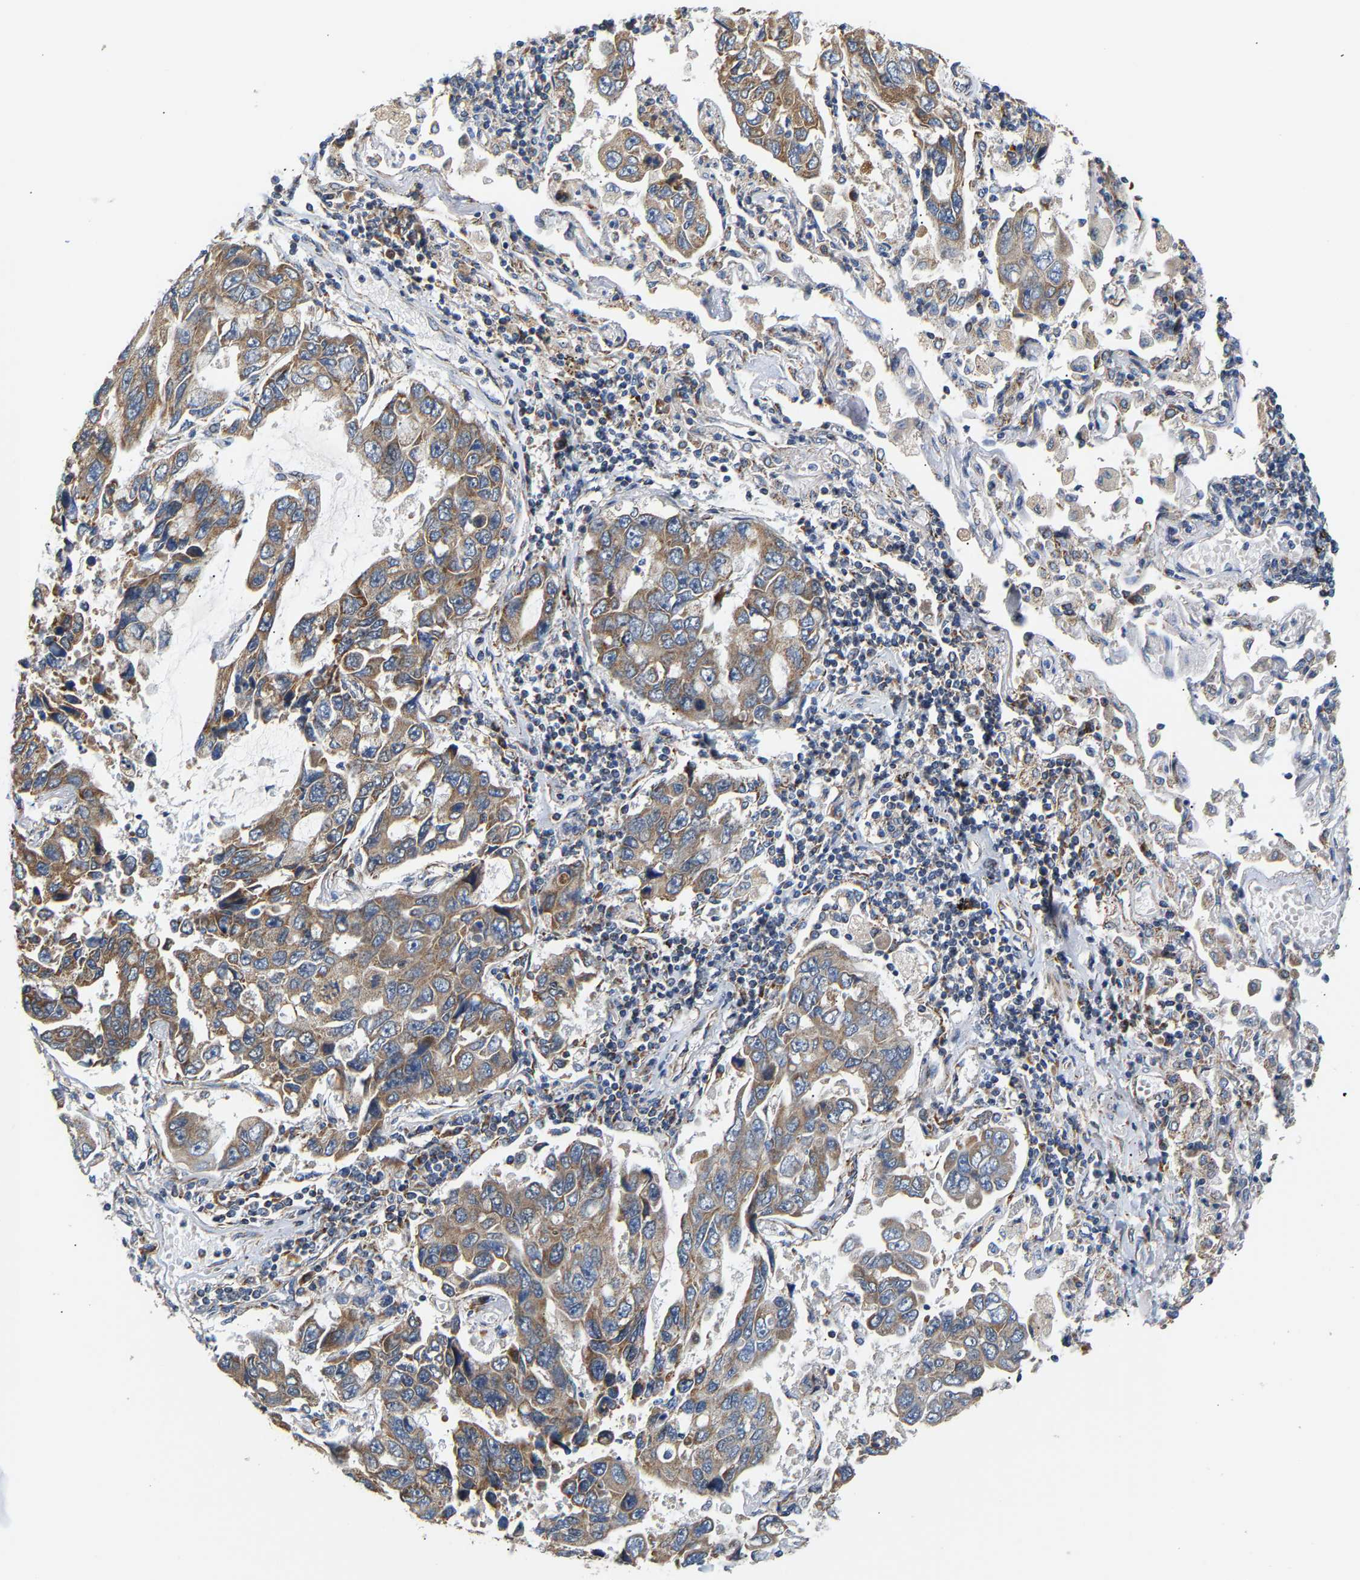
{"staining": {"intensity": "moderate", "quantity": ">75%", "location": "cytoplasmic/membranous"}, "tissue": "lung cancer", "cell_type": "Tumor cells", "image_type": "cancer", "snomed": [{"axis": "morphology", "description": "Adenocarcinoma, NOS"}, {"axis": "topography", "description": "Lung"}], "caption": "This is an image of IHC staining of lung cancer, which shows moderate expression in the cytoplasmic/membranous of tumor cells.", "gene": "TMEM168", "patient": {"sex": "male", "age": 64}}